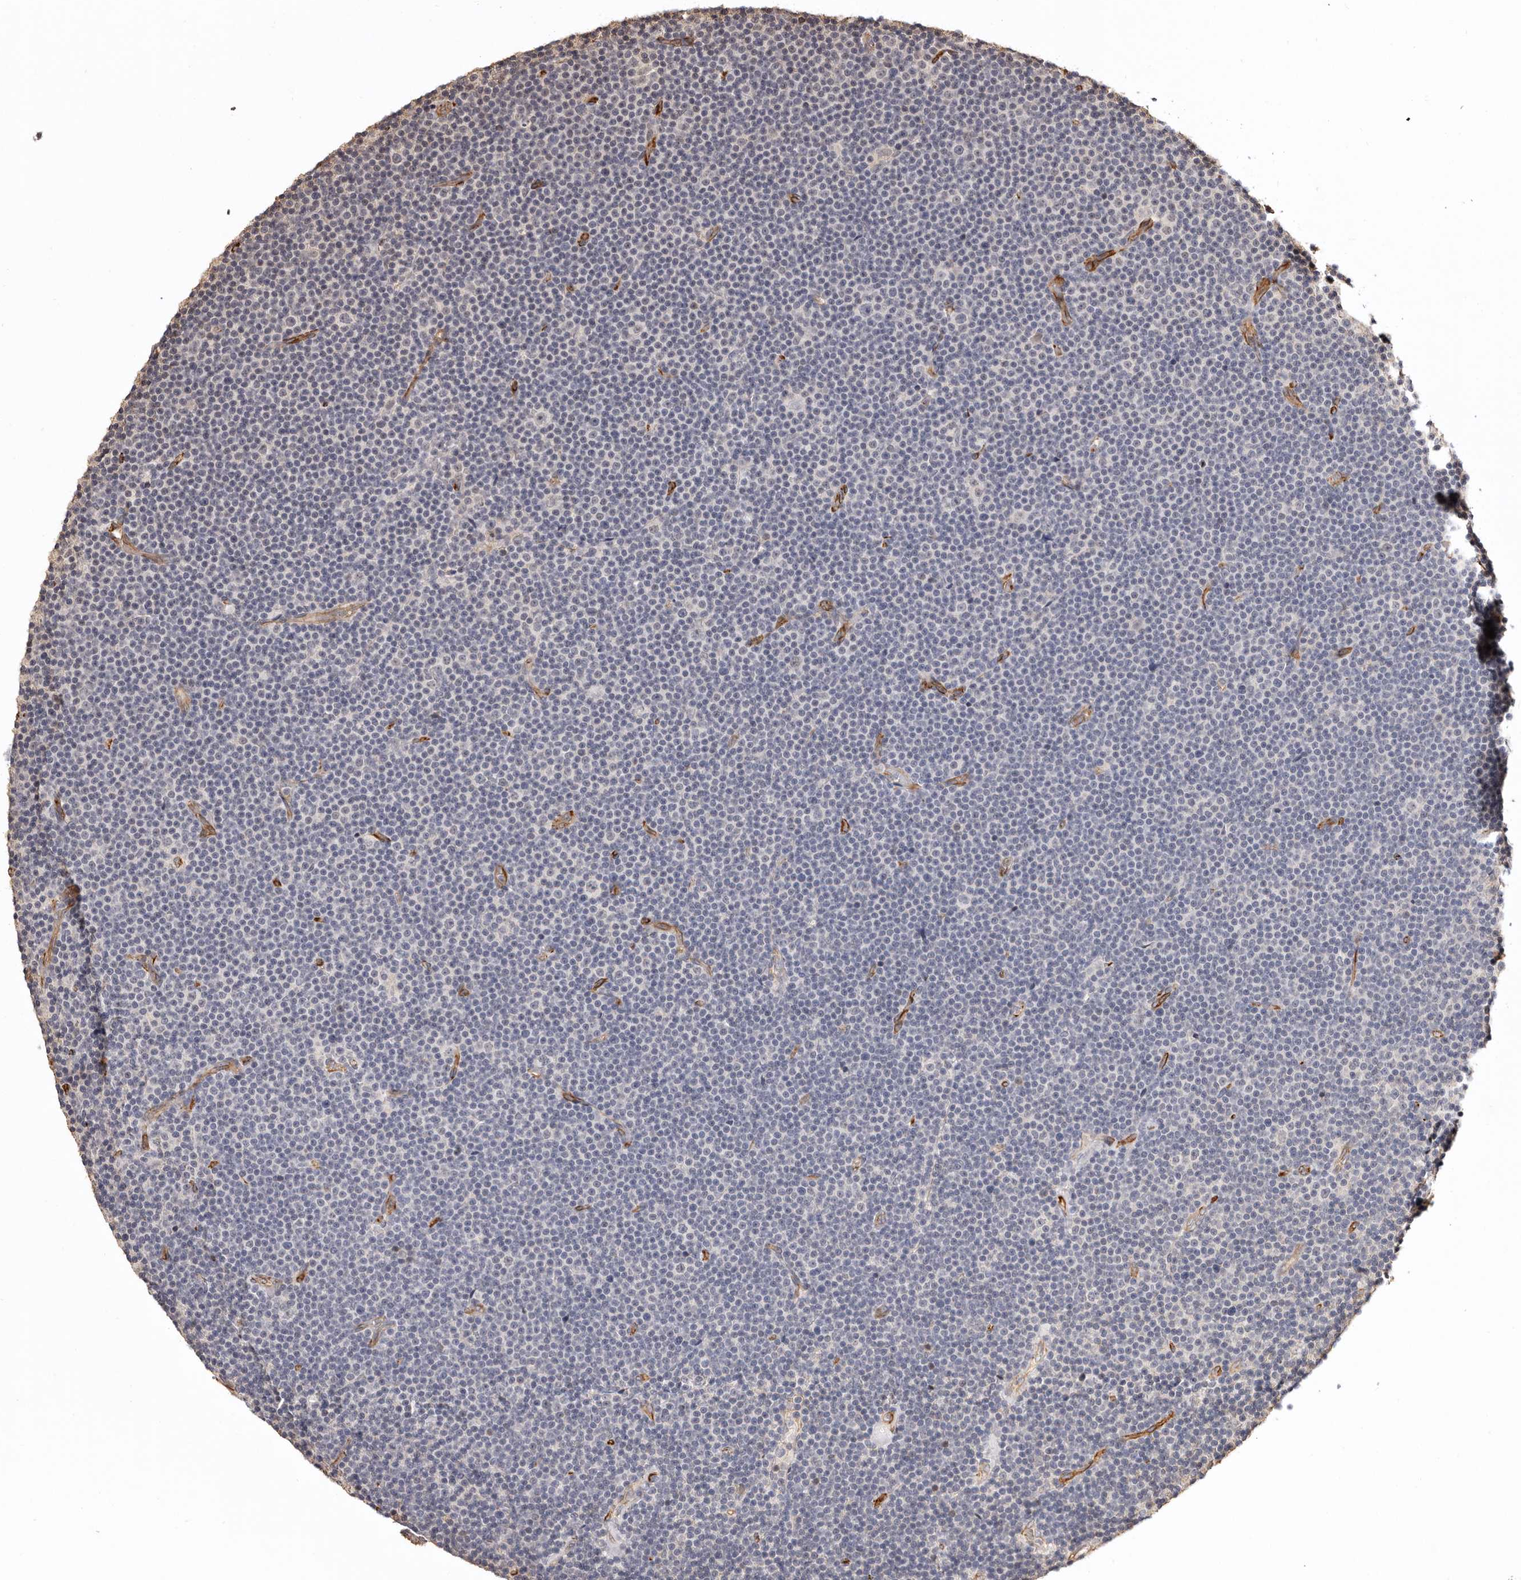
{"staining": {"intensity": "negative", "quantity": "none", "location": "none"}, "tissue": "lymphoma", "cell_type": "Tumor cells", "image_type": "cancer", "snomed": [{"axis": "morphology", "description": "Malignant lymphoma, non-Hodgkin's type, Low grade"}, {"axis": "topography", "description": "Lymph node"}], "caption": "This is an immunohistochemistry histopathology image of human lymphoma. There is no staining in tumor cells.", "gene": "ZNF557", "patient": {"sex": "female", "age": 67}}